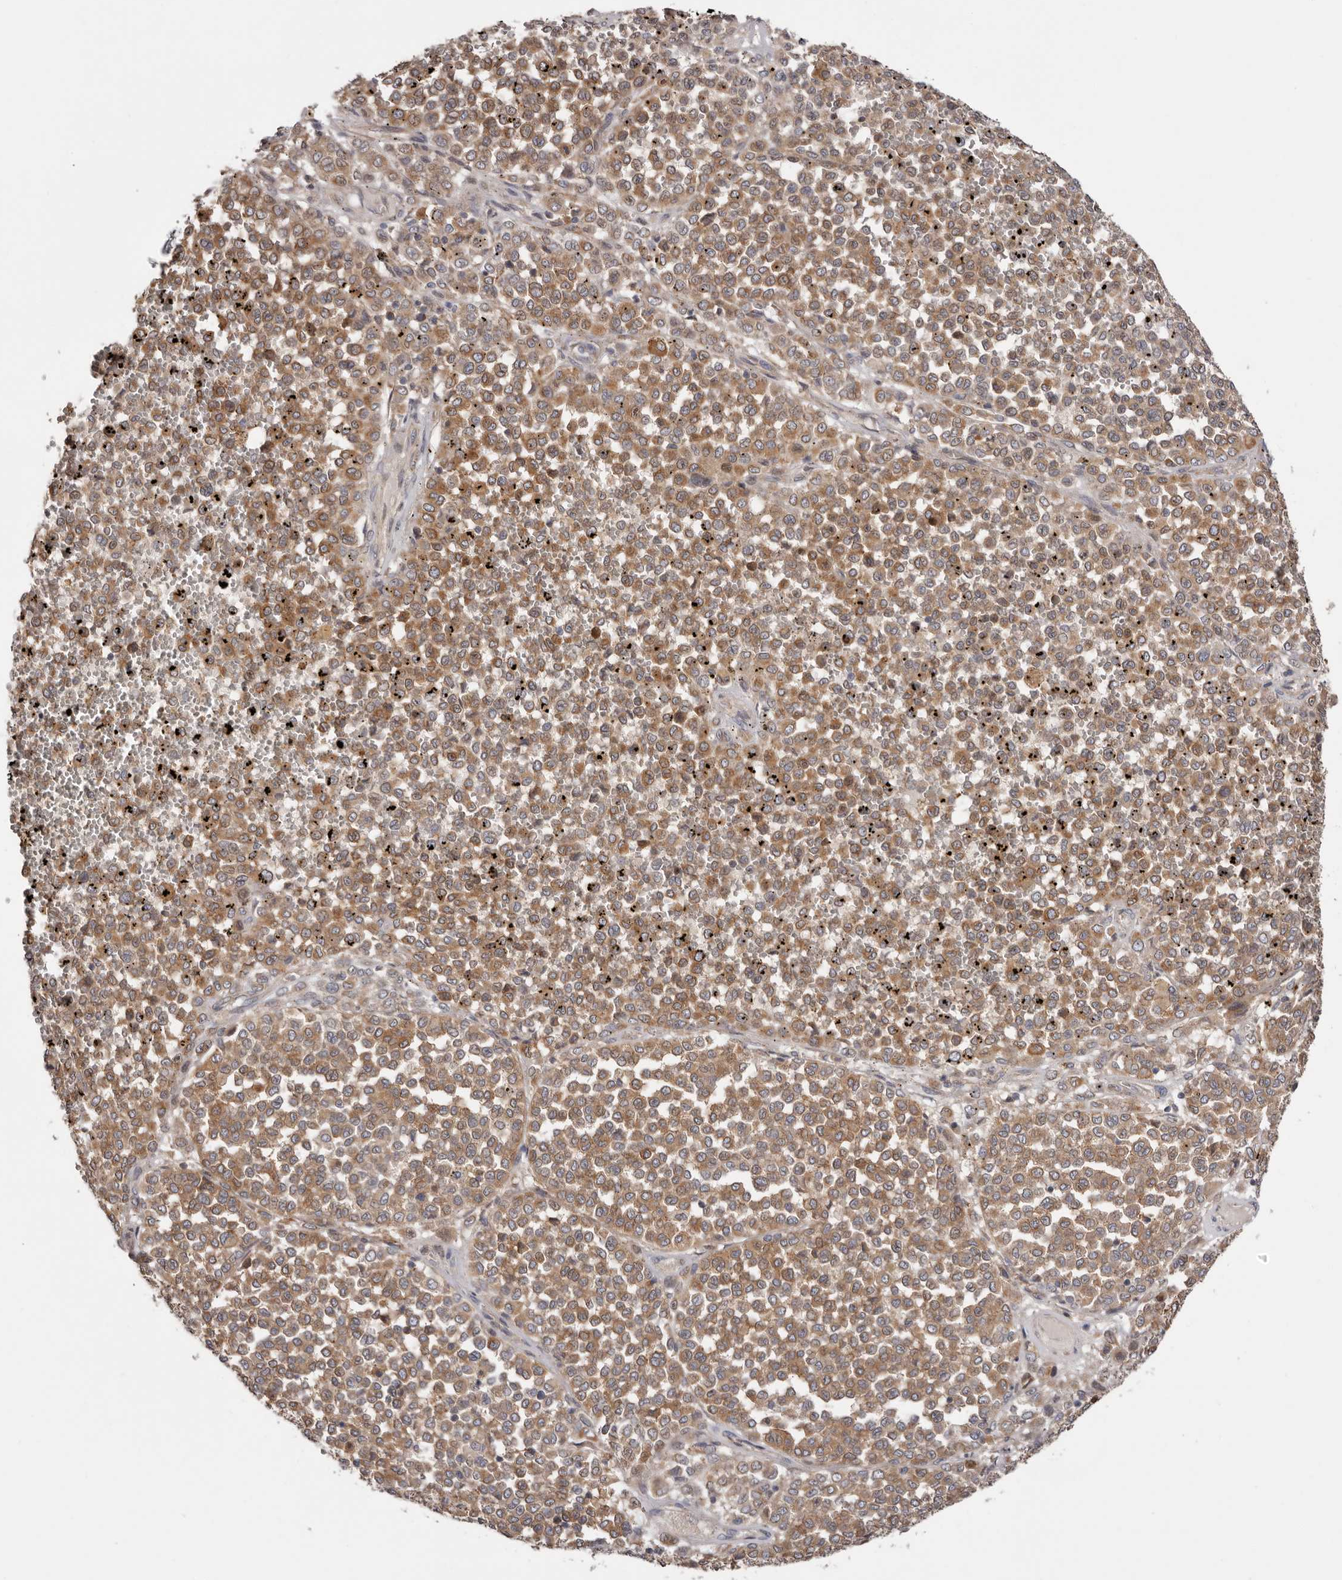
{"staining": {"intensity": "moderate", "quantity": ">75%", "location": "cytoplasmic/membranous"}, "tissue": "melanoma", "cell_type": "Tumor cells", "image_type": "cancer", "snomed": [{"axis": "morphology", "description": "Malignant melanoma, Metastatic site"}, {"axis": "topography", "description": "Pancreas"}], "caption": "This histopathology image shows melanoma stained with immunohistochemistry to label a protein in brown. The cytoplasmic/membranous of tumor cells show moderate positivity for the protein. Nuclei are counter-stained blue.", "gene": "TMUB1", "patient": {"sex": "female", "age": 30}}